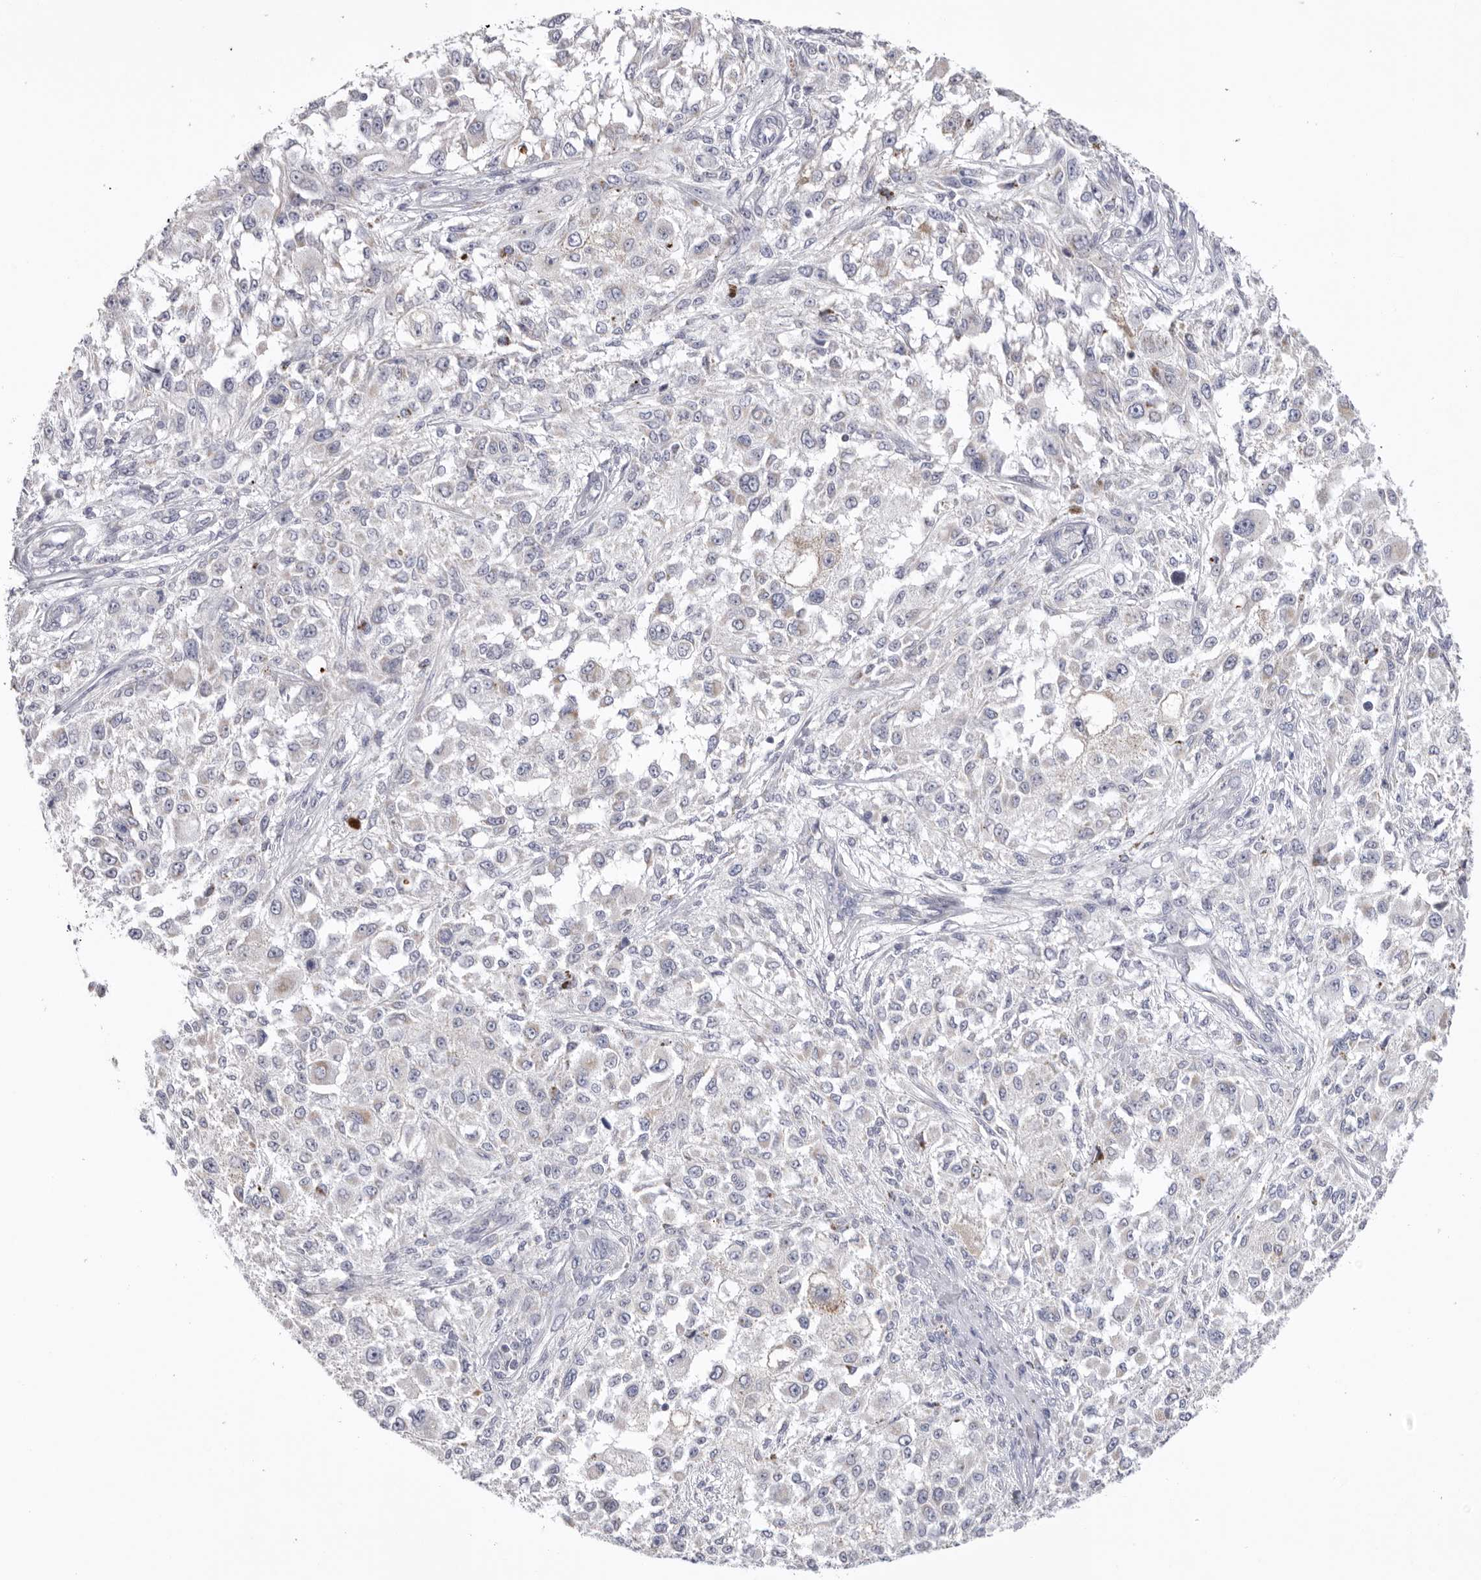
{"staining": {"intensity": "negative", "quantity": "none", "location": "none"}, "tissue": "melanoma", "cell_type": "Tumor cells", "image_type": "cancer", "snomed": [{"axis": "morphology", "description": "Necrosis, NOS"}, {"axis": "morphology", "description": "Malignant melanoma, NOS"}, {"axis": "topography", "description": "Skin"}], "caption": "There is no significant positivity in tumor cells of melanoma. (Brightfield microscopy of DAB immunohistochemistry at high magnification).", "gene": "VDAC3", "patient": {"sex": "female", "age": 87}}